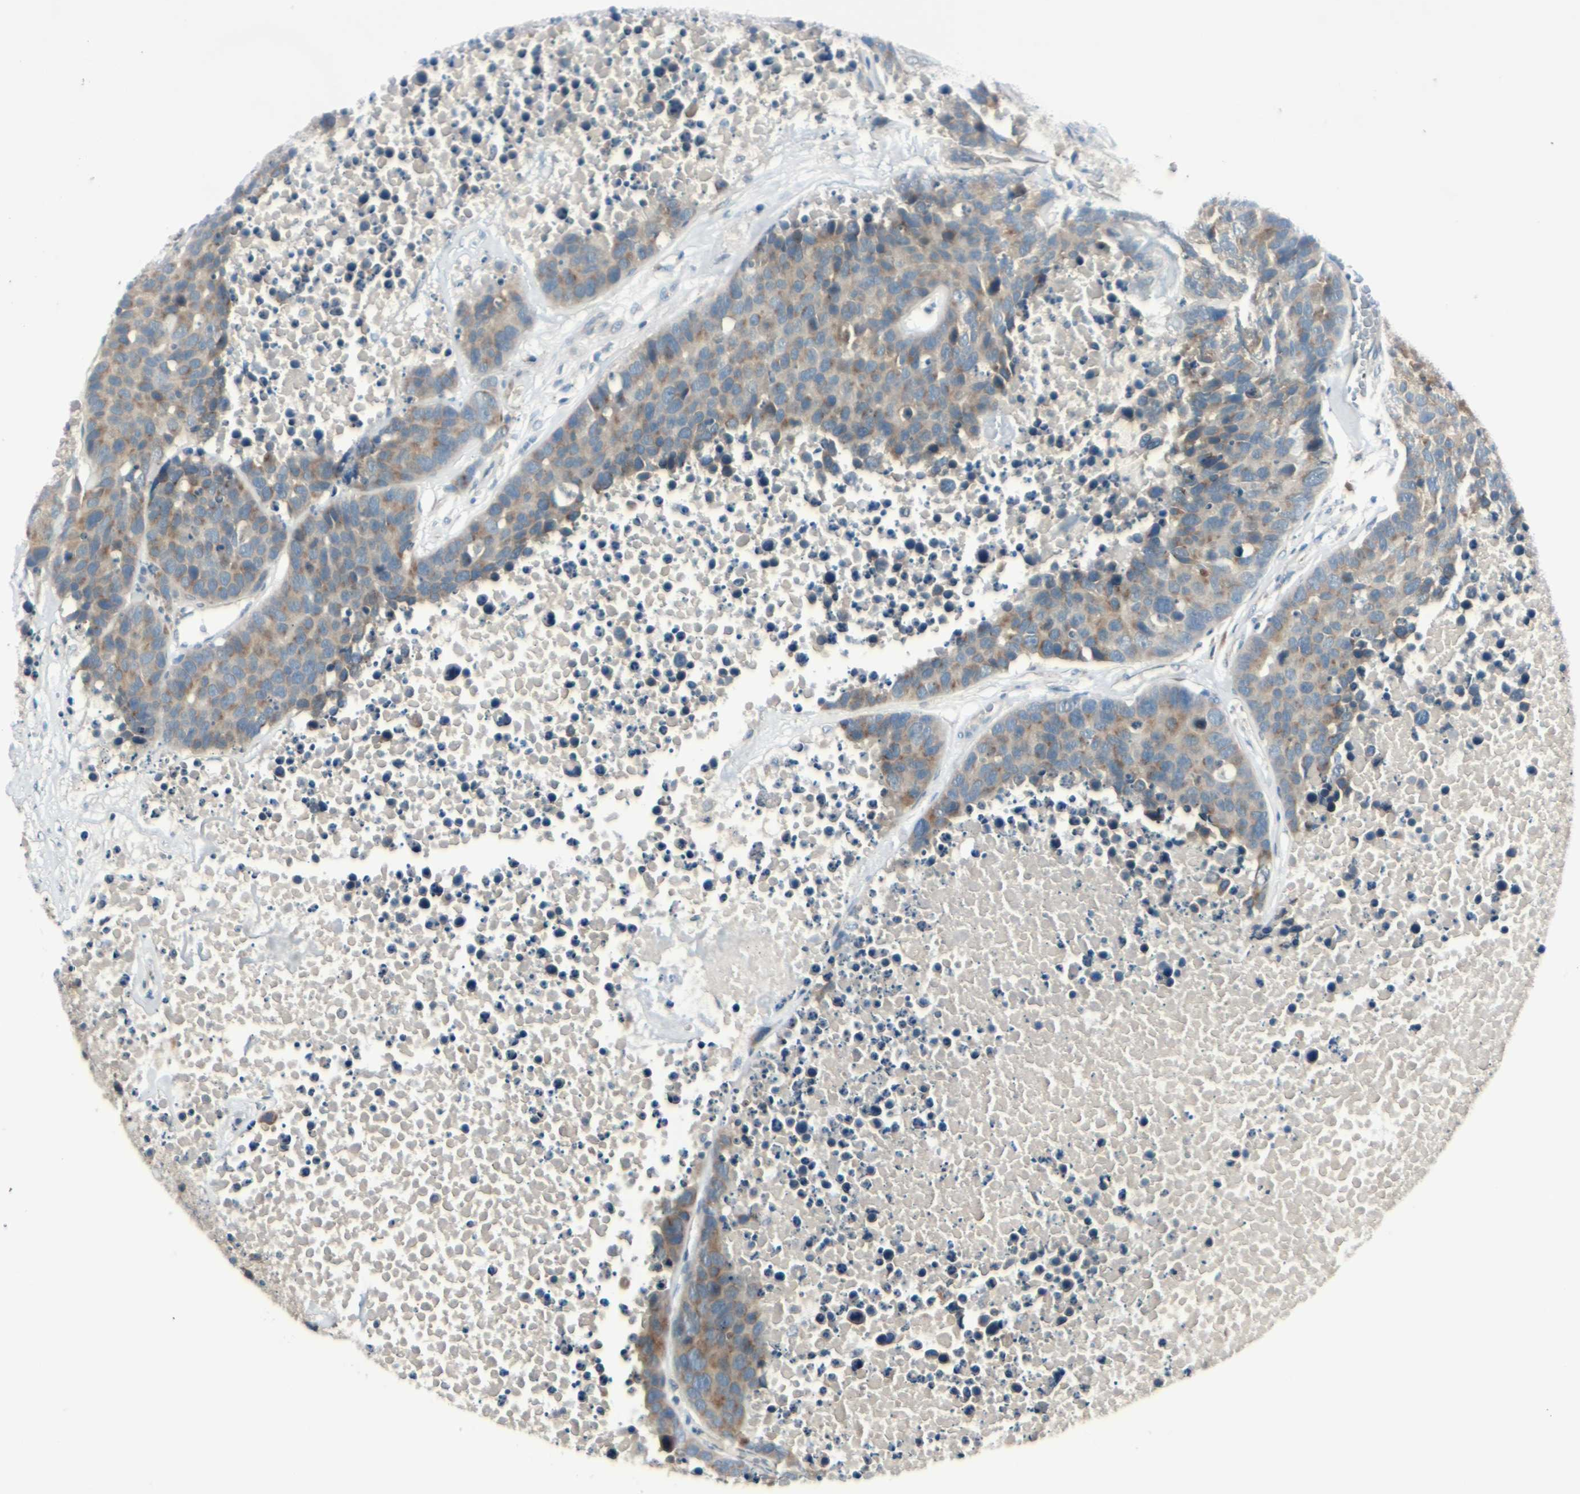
{"staining": {"intensity": "moderate", "quantity": ">75%", "location": "cytoplasmic/membranous"}, "tissue": "carcinoid", "cell_type": "Tumor cells", "image_type": "cancer", "snomed": [{"axis": "morphology", "description": "Carcinoid, malignant, NOS"}, {"axis": "topography", "description": "Lung"}], "caption": "This histopathology image displays immunohistochemistry staining of human malignant carcinoid, with medium moderate cytoplasmic/membranous expression in about >75% of tumor cells.", "gene": "BNIP1", "patient": {"sex": "male", "age": 60}}